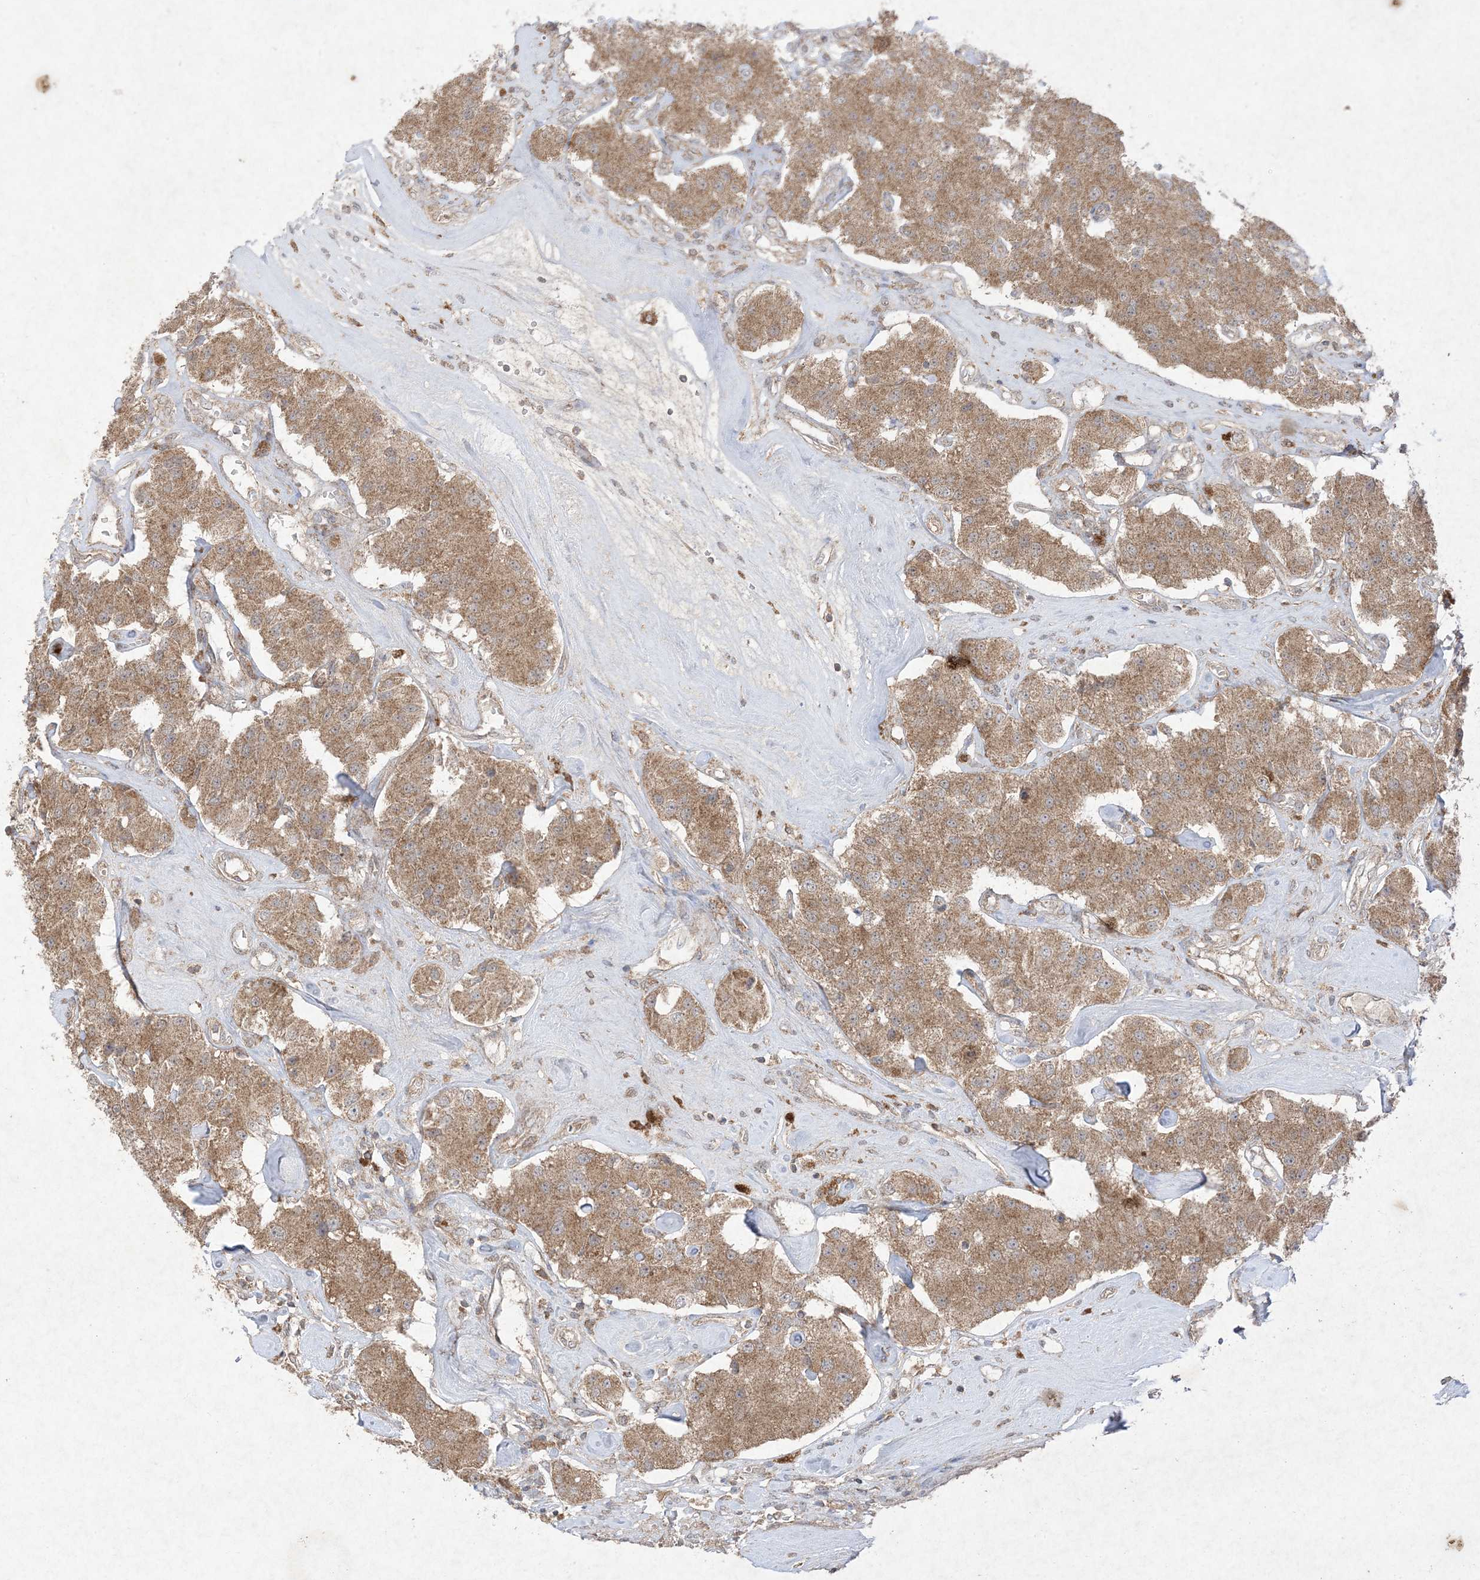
{"staining": {"intensity": "moderate", "quantity": ">75%", "location": "cytoplasmic/membranous"}, "tissue": "carcinoid", "cell_type": "Tumor cells", "image_type": "cancer", "snomed": [{"axis": "morphology", "description": "Carcinoid, malignant, NOS"}, {"axis": "topography", "description": "Pancreas"}], "caption": "This micrograph displays immunohistochemistry staining of carcinoid, with medium moderate cytoplasmic/membranous expression in about >75% of tumor cells.", "gene": "UBE2C", "patient": {"sex": "male", "age": 41}}